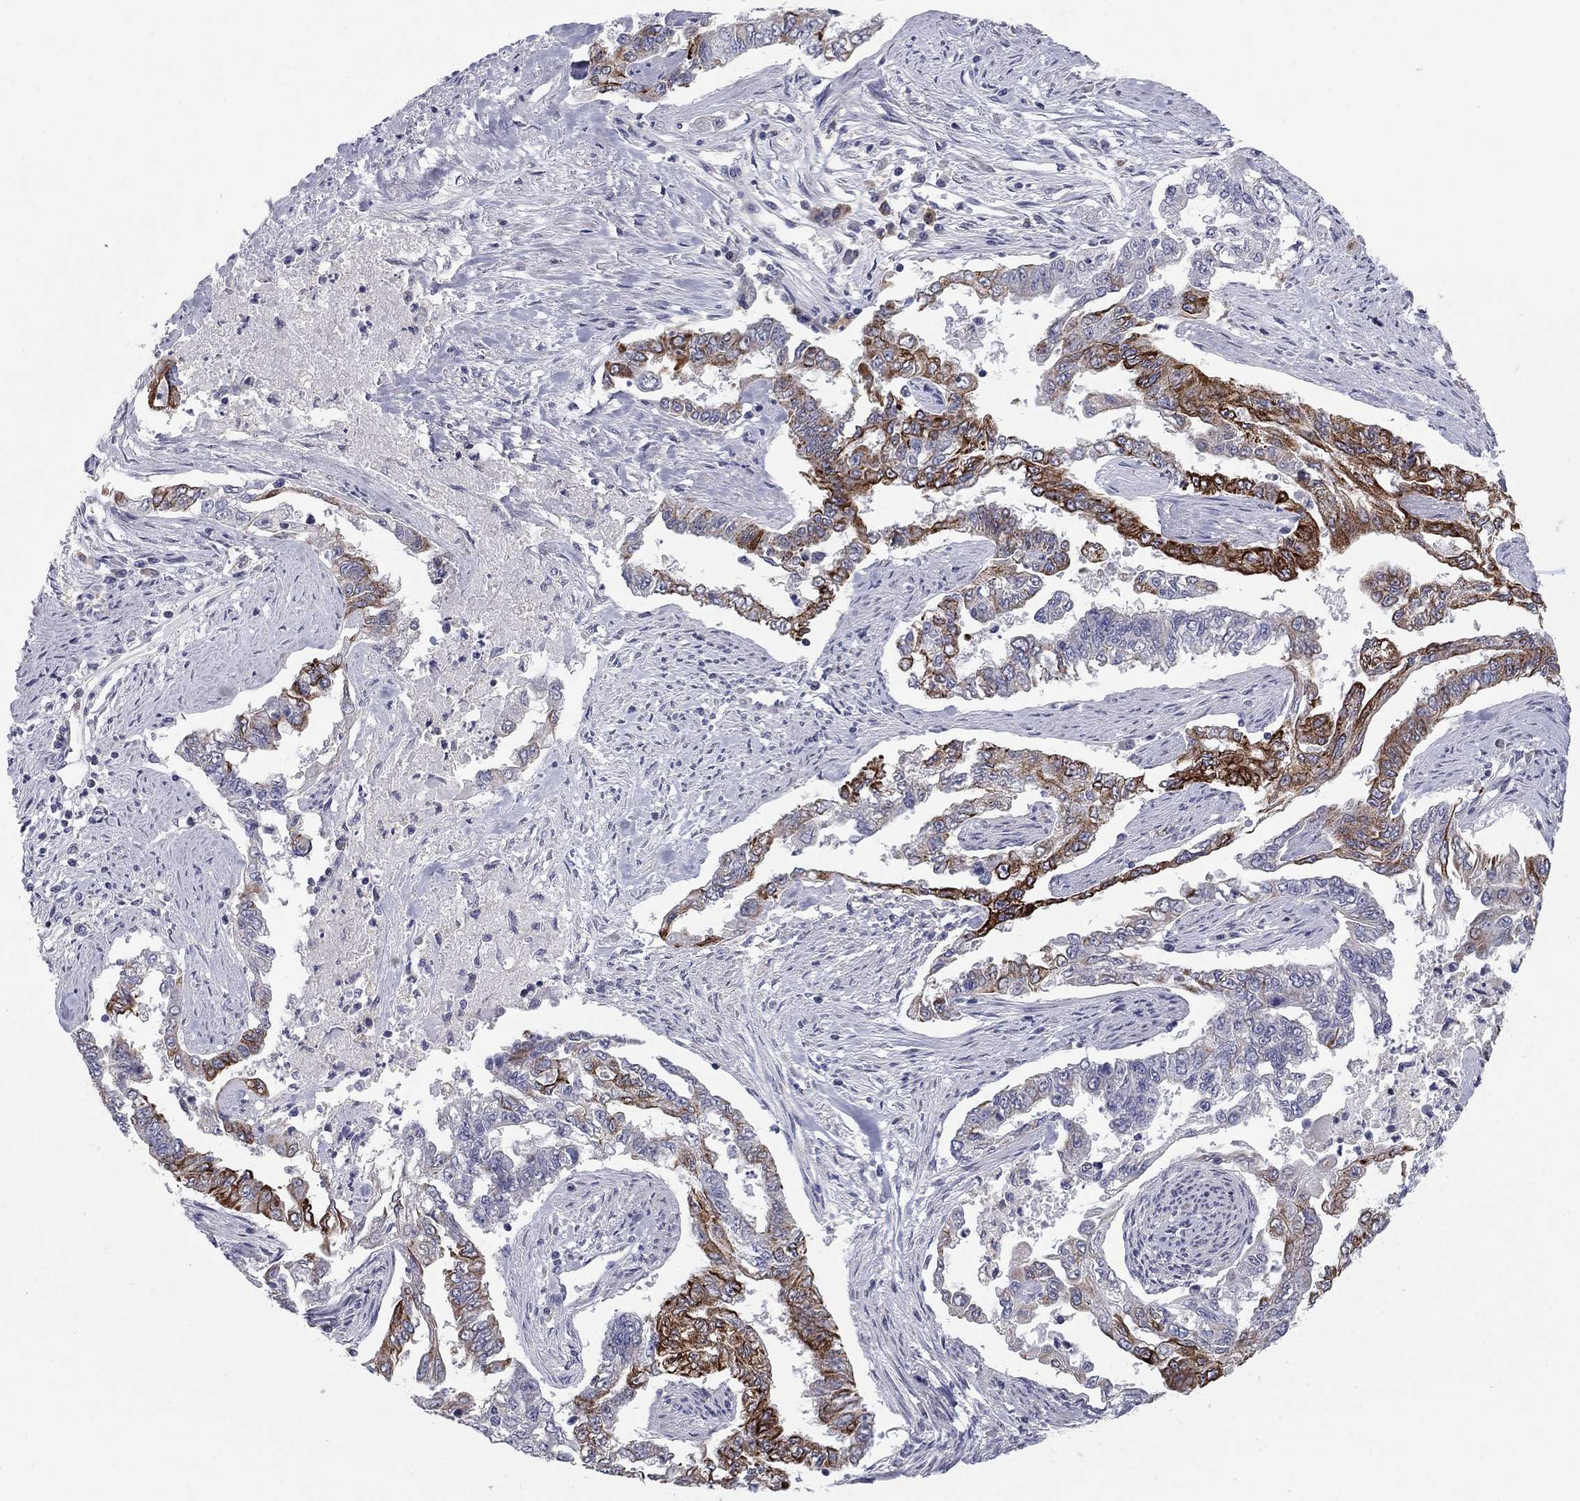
{"staining": {"intensity": "strong", "quantity": "25%-75%", "location": "cytoplasmic/membranous"}, "tissue": "endometrial cancer", "cell_type": "Tumor cells", "image_type": "cancer", "snomed": [{"axis": "morphology", "description": "Adenocarcinoma, NOS"}, {"axis": "topography", "description": "Uterus"}], "caption": "Human endometrial adenocarcinoma stained for a protein (brown) demonstrates strong cytoplasmic/membranous positive positivity in approximately 25%-75% of tumor cells.", "gene": "NTRK2", "patient": {"sex": "female", "age": 59}}